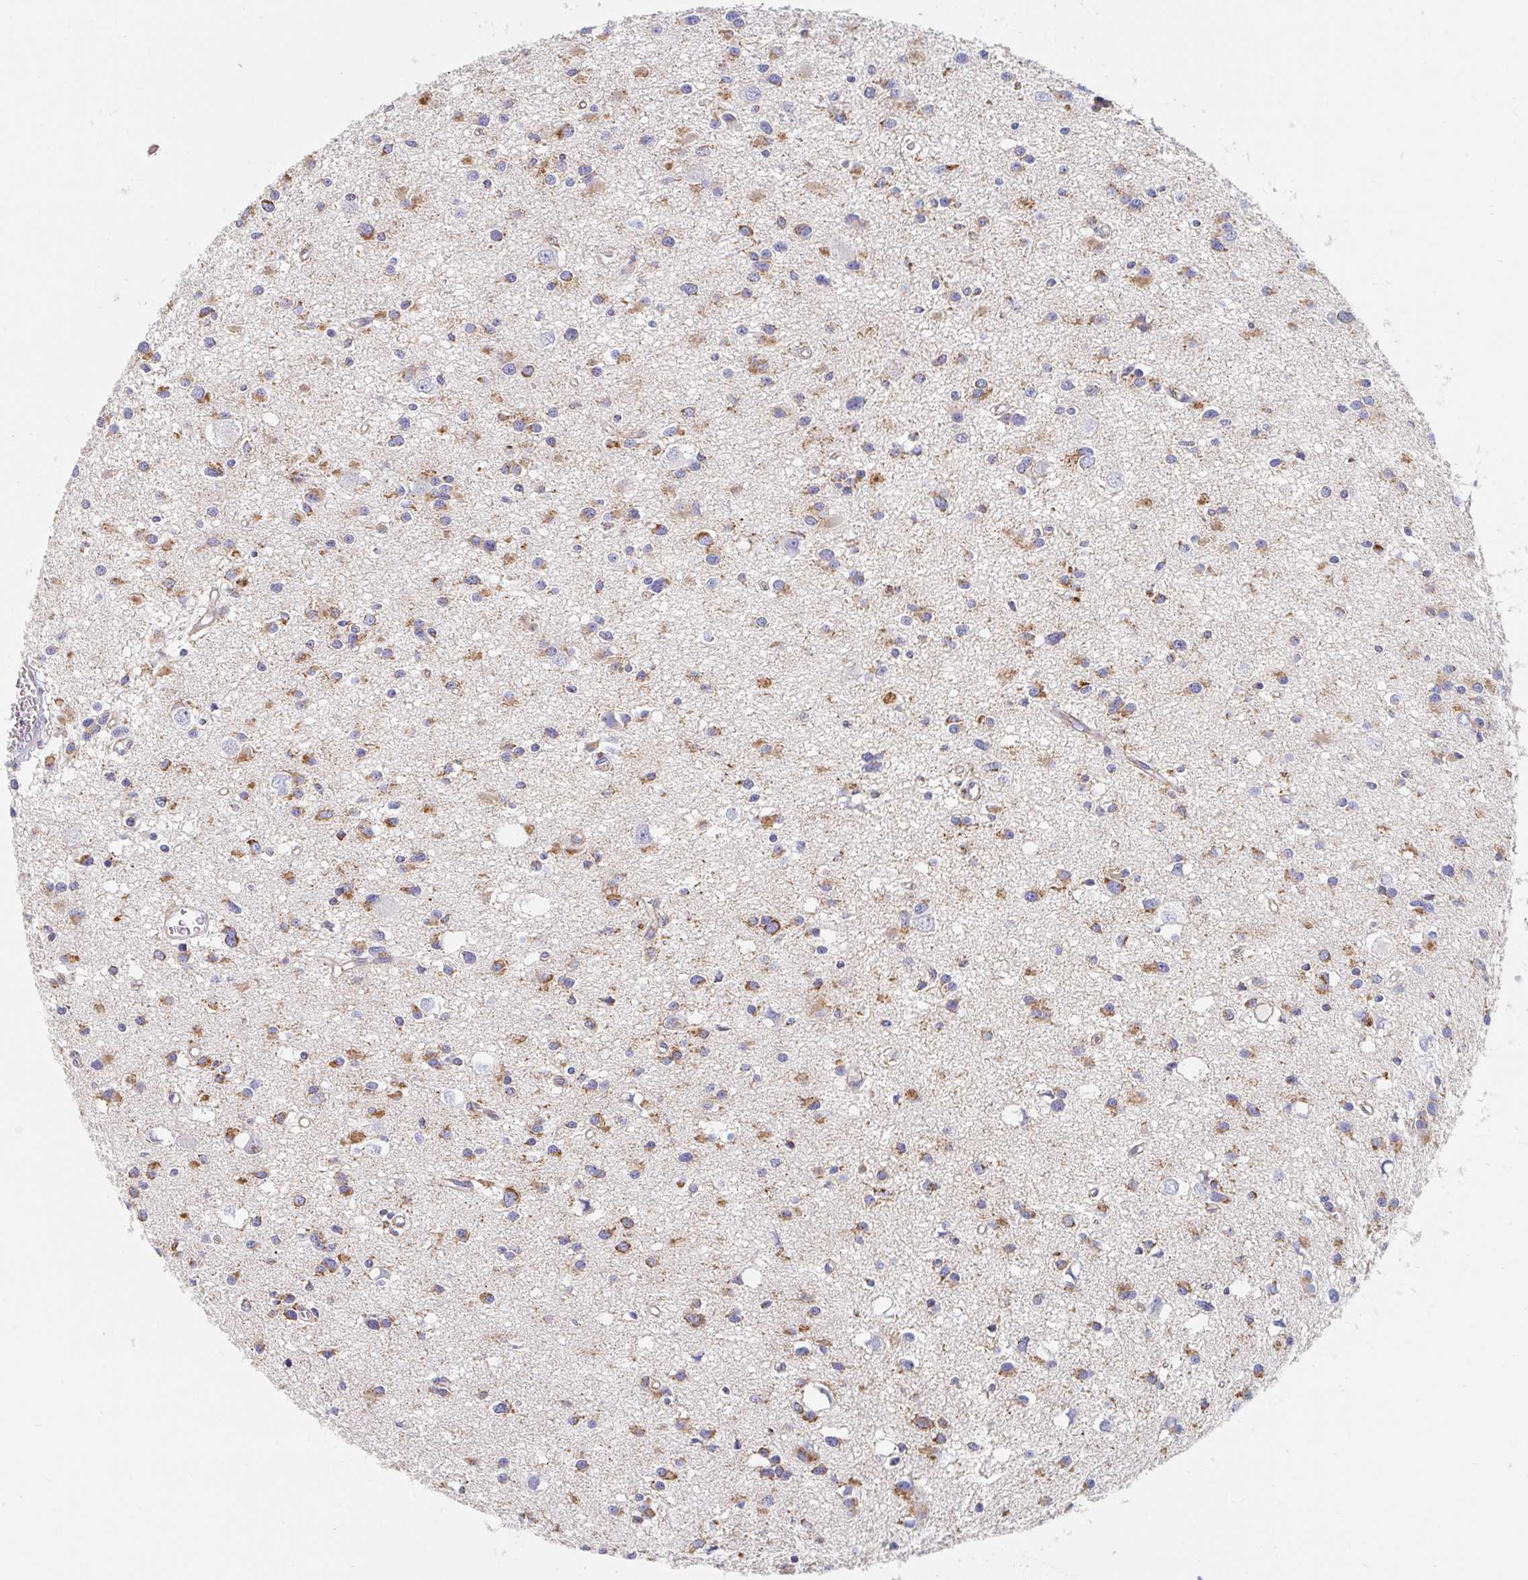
{"staining": {"intensity": "moderate", "quantity": "25%-75%", "location": "cytoplasmic/membranous"}, "tissue": "glioma", "cell_type": "Tumor cells", "image_type": "cancer", "snomed": [{"axis": "morphology", "description": "Glioma, malignant, High grade"}, {"axis": "topography", "description": "Brain"}], "caption": "Protein analysis of glioma tissue reveals moderate cytoplasmic/membranous expression in approximately 25%-75% of tumor cells.", "gene": "MAVS", "patient": {"sex": "male", "age": 54}}